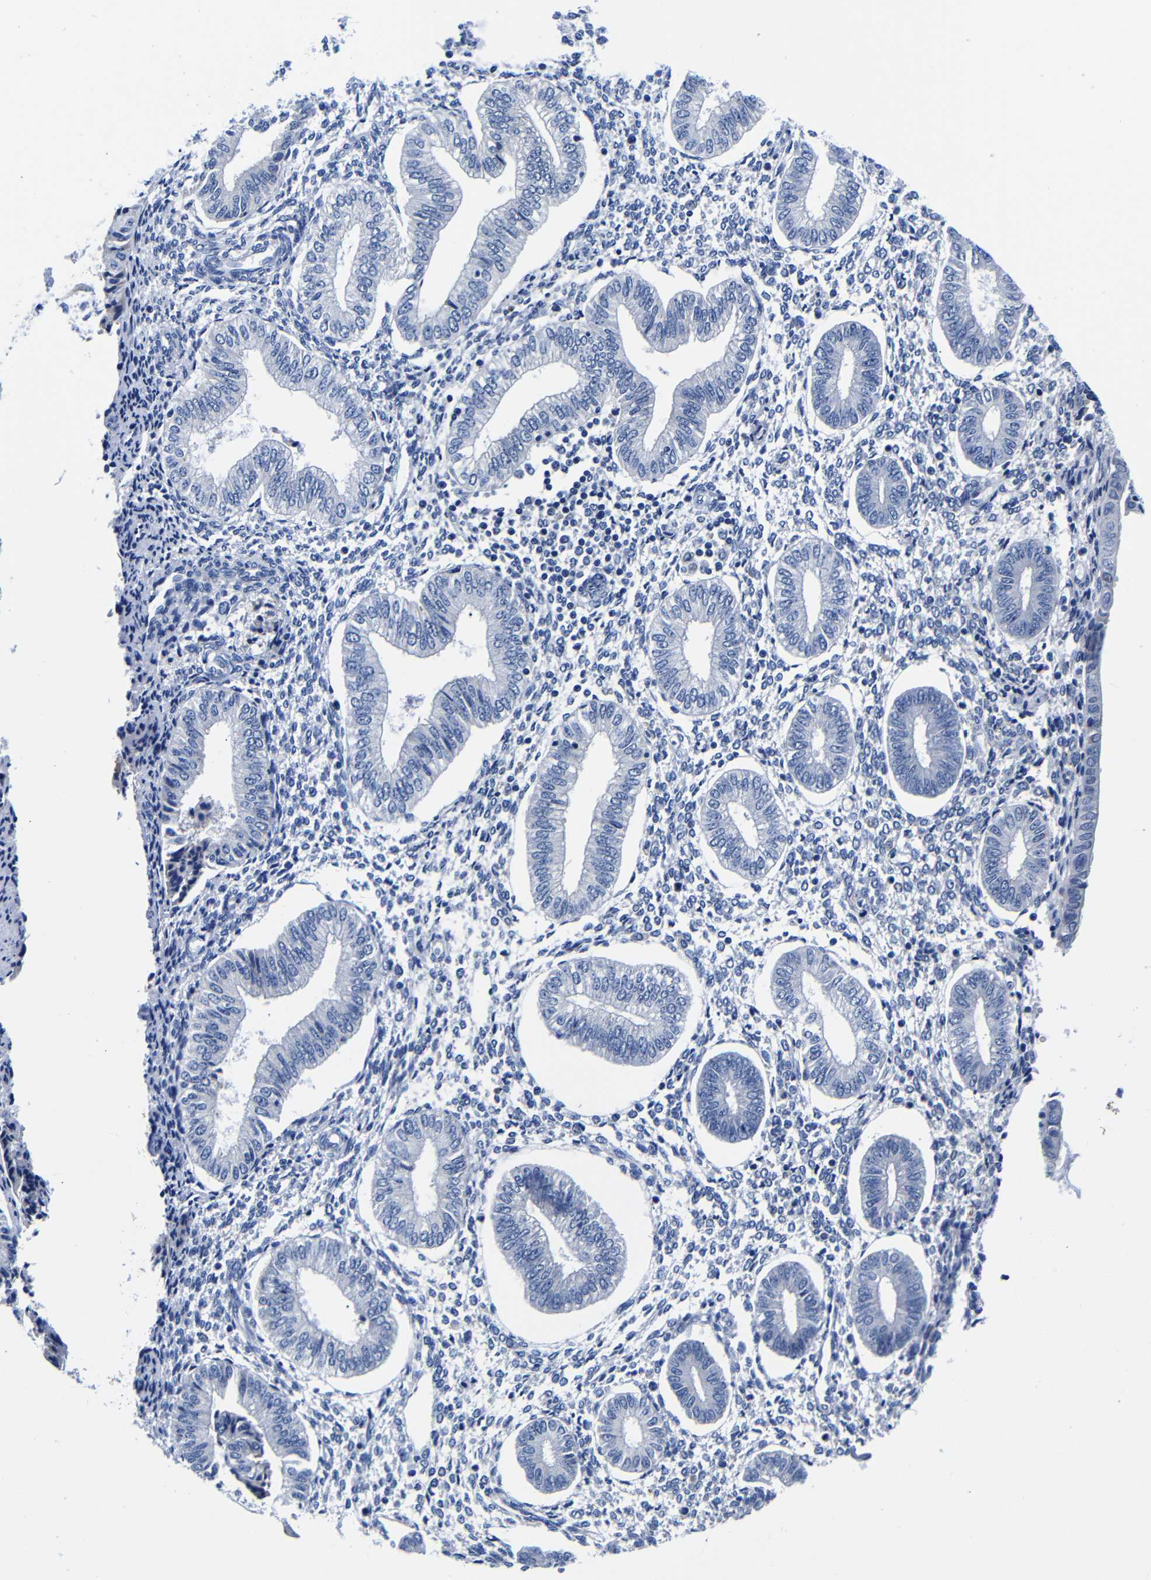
{"staining": {"intensity": "negative", "quantity": "none", "location": "none"}, "tissue": "endometrium", "cell_type": "Cells in endometrial stroma", "image_type": "normal", "snomed": [{"axis": "morphology", "description": "Normal tissue, NOS"}, {"axis": "topography", "description": "Endometrium"}], "caption": "DAB (3,3'-diaminobenzidine) immunohistochemical staining of benign endometrium displays no significant positivity in cells in endometrial stroma.", "gene": "CLEC4G", "patient": {"sex": "female", "age": 50}}